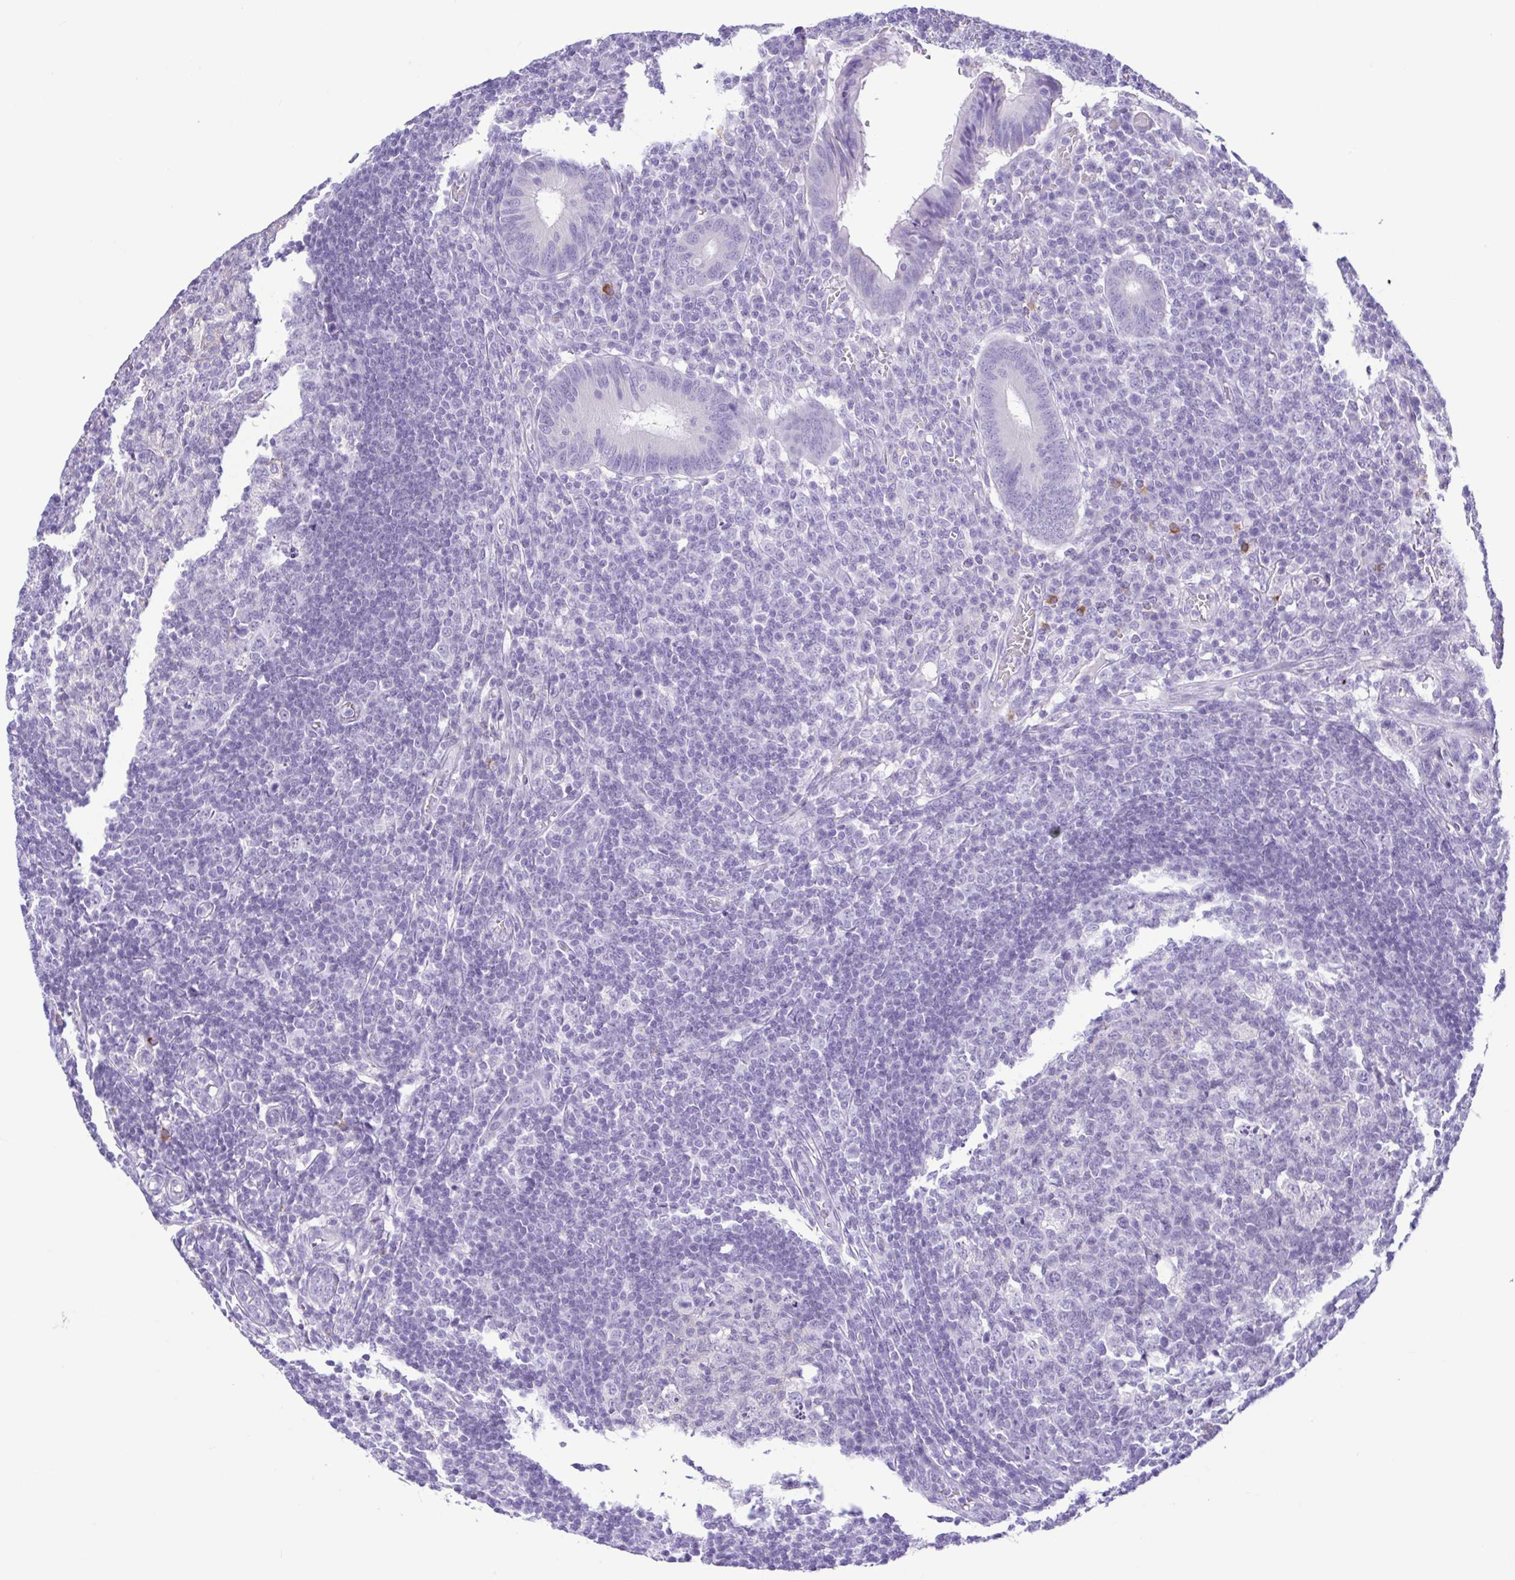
{"staining": {"intensity": "negative", "quantity": "none", "location": "none"}, "tissue": "appendix", "cell_type": "Glandular cells", "image_type": "normal", "snomed": [{"axis": "morphology", "description": "Normal tissue, NOS"}, {"axis": "topography", "description": "Appendix"}], "caption": "An image of appendix stained for a protein reveals no brown staining in glandular cells. (DAB (3,3'-diaminobenzidine) immunohistochemistry (IHC) visualized using brightfield microscopy, high magnification).", "gene": "SPATA16", "patient": {"sex": "male", "age": 18}}